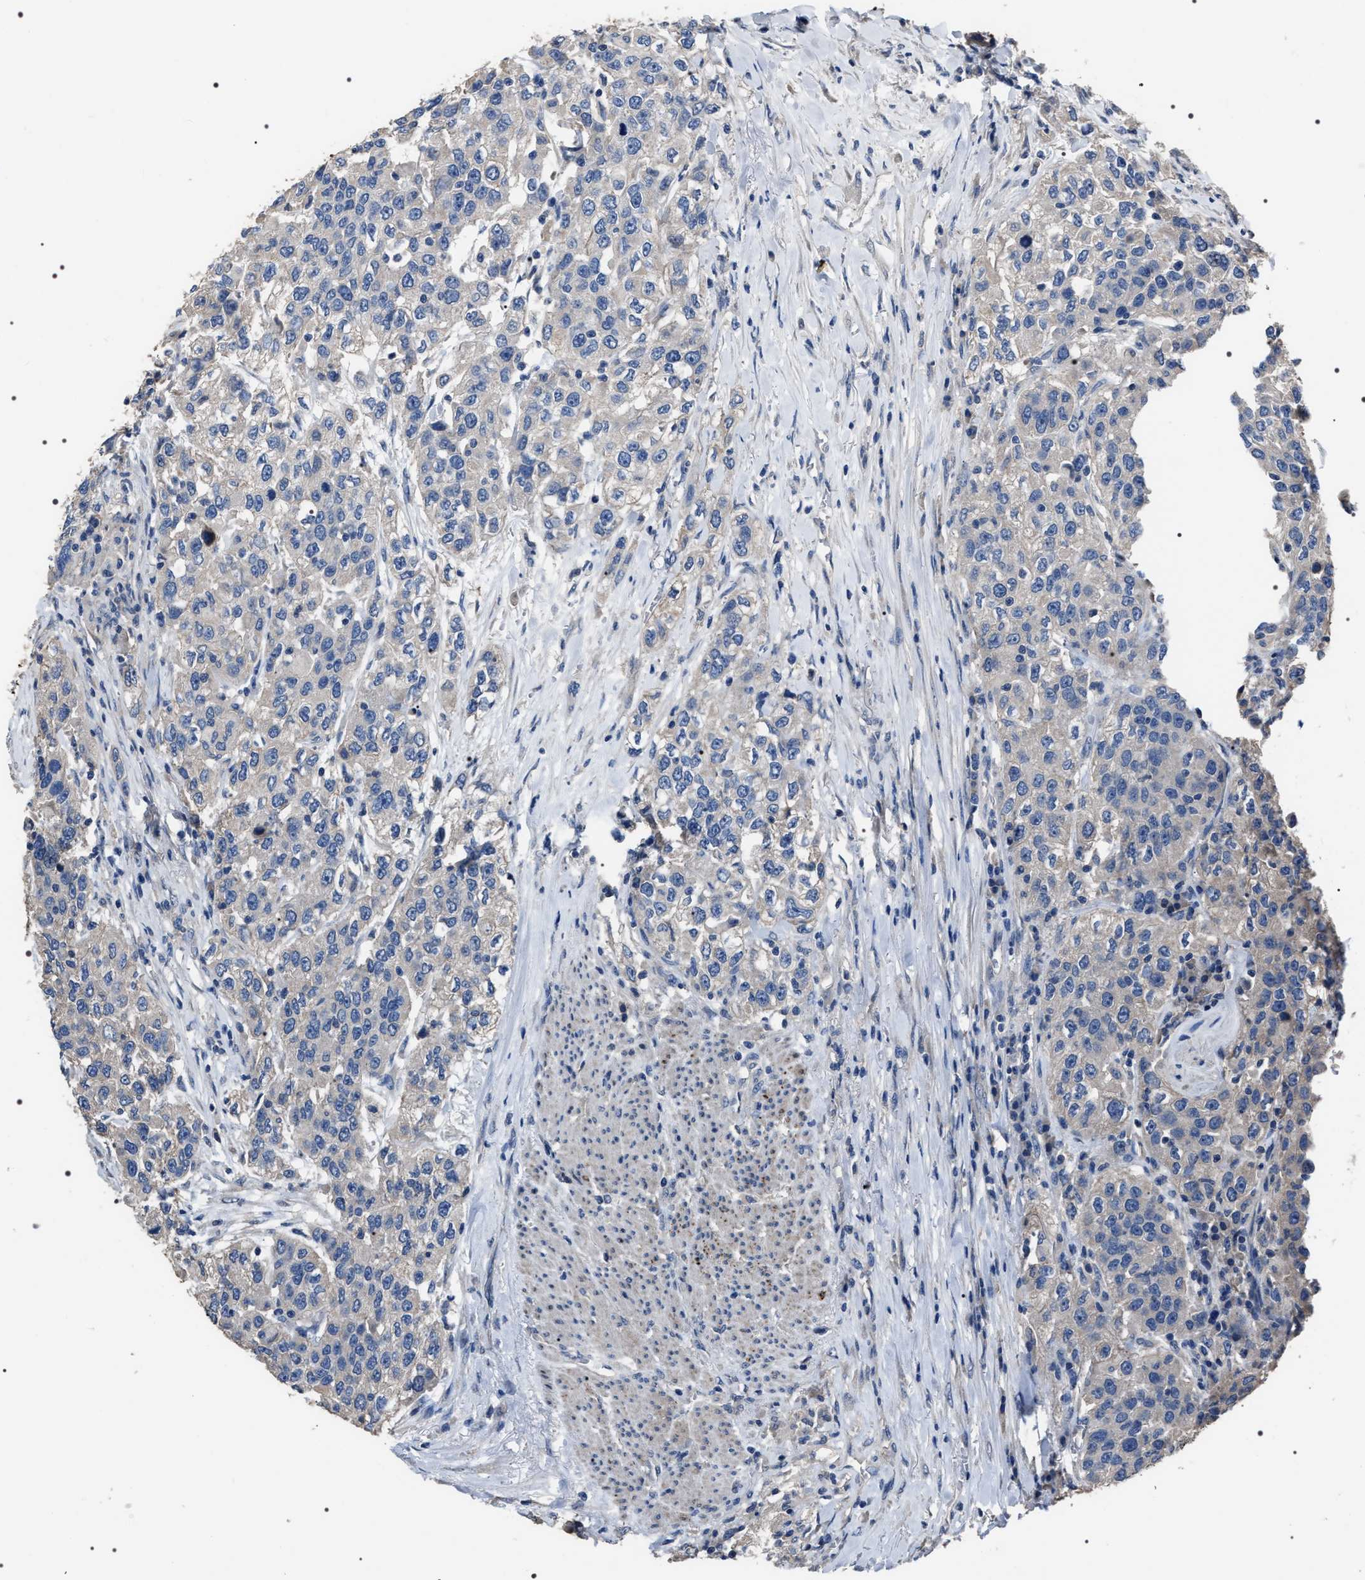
{"staining": {"intensity": "negative", "quantity": "none", "location": "none"}, "tissue": "urothelial cancer", "cell_type": "Tumor cells", "image_type": "cancer", "snomed": [{"axis": "morphology", "description": "Urothelial carcinoma, High grade"}, {"axis": "topography", "description": "Urinary bladder"}], "caption": "Human urothelial carcinoma (high-grade) stained for a protein using immunohistochemistry (IHC) displays no staining in tumor cells.", "gene": "TRIM54", "patient": {"sex": "female", "age": 80}}